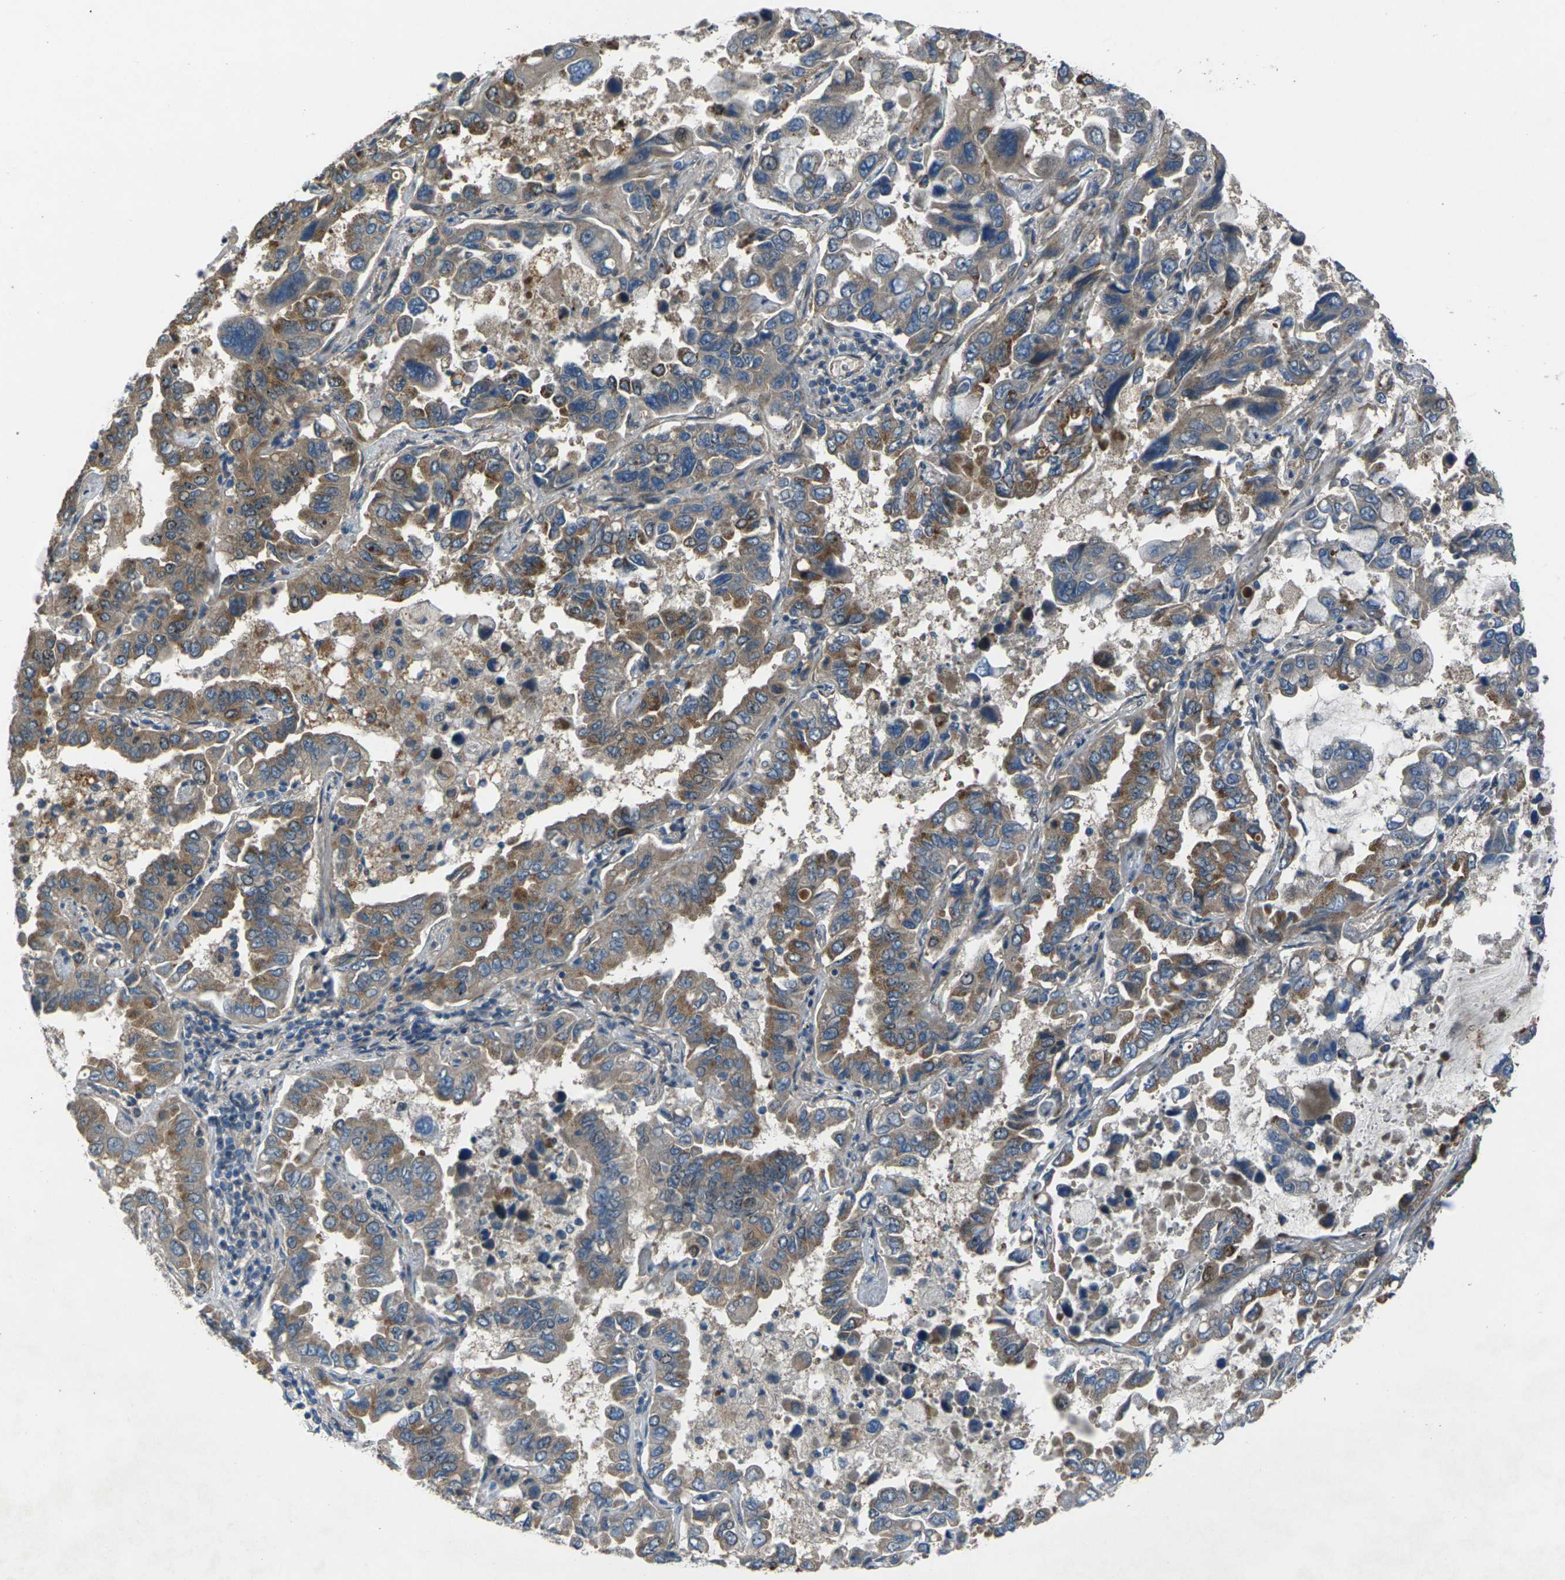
{"staining": {"intensity": "moderate", "quantity": ">75%", "location": "cytoplasmic/membranous"}, "tissue": "lung cancer", "cell_type": "Tumor cells", "image_type": "cancer", "snomed": [{"axis": "morphology", "description": "Adenocarcinoma, NOS"}, {"axis": "topography", "description": "Lung"}], "caption": "IHC (DAB (3,3'-diaminobenzidine)) staining of human lung adenocarcinoma demonstrates moderate cytoplasmic/membranous protein staining in about >75% of tumor cells. The staining was performed using DAB to visualize the protein expression in brown, while the nuclei were stained in blue with hematoxylin (Magnification: 20x).", "gene": "EDNRA", "patient": {"sex": "male", "age": 64}}